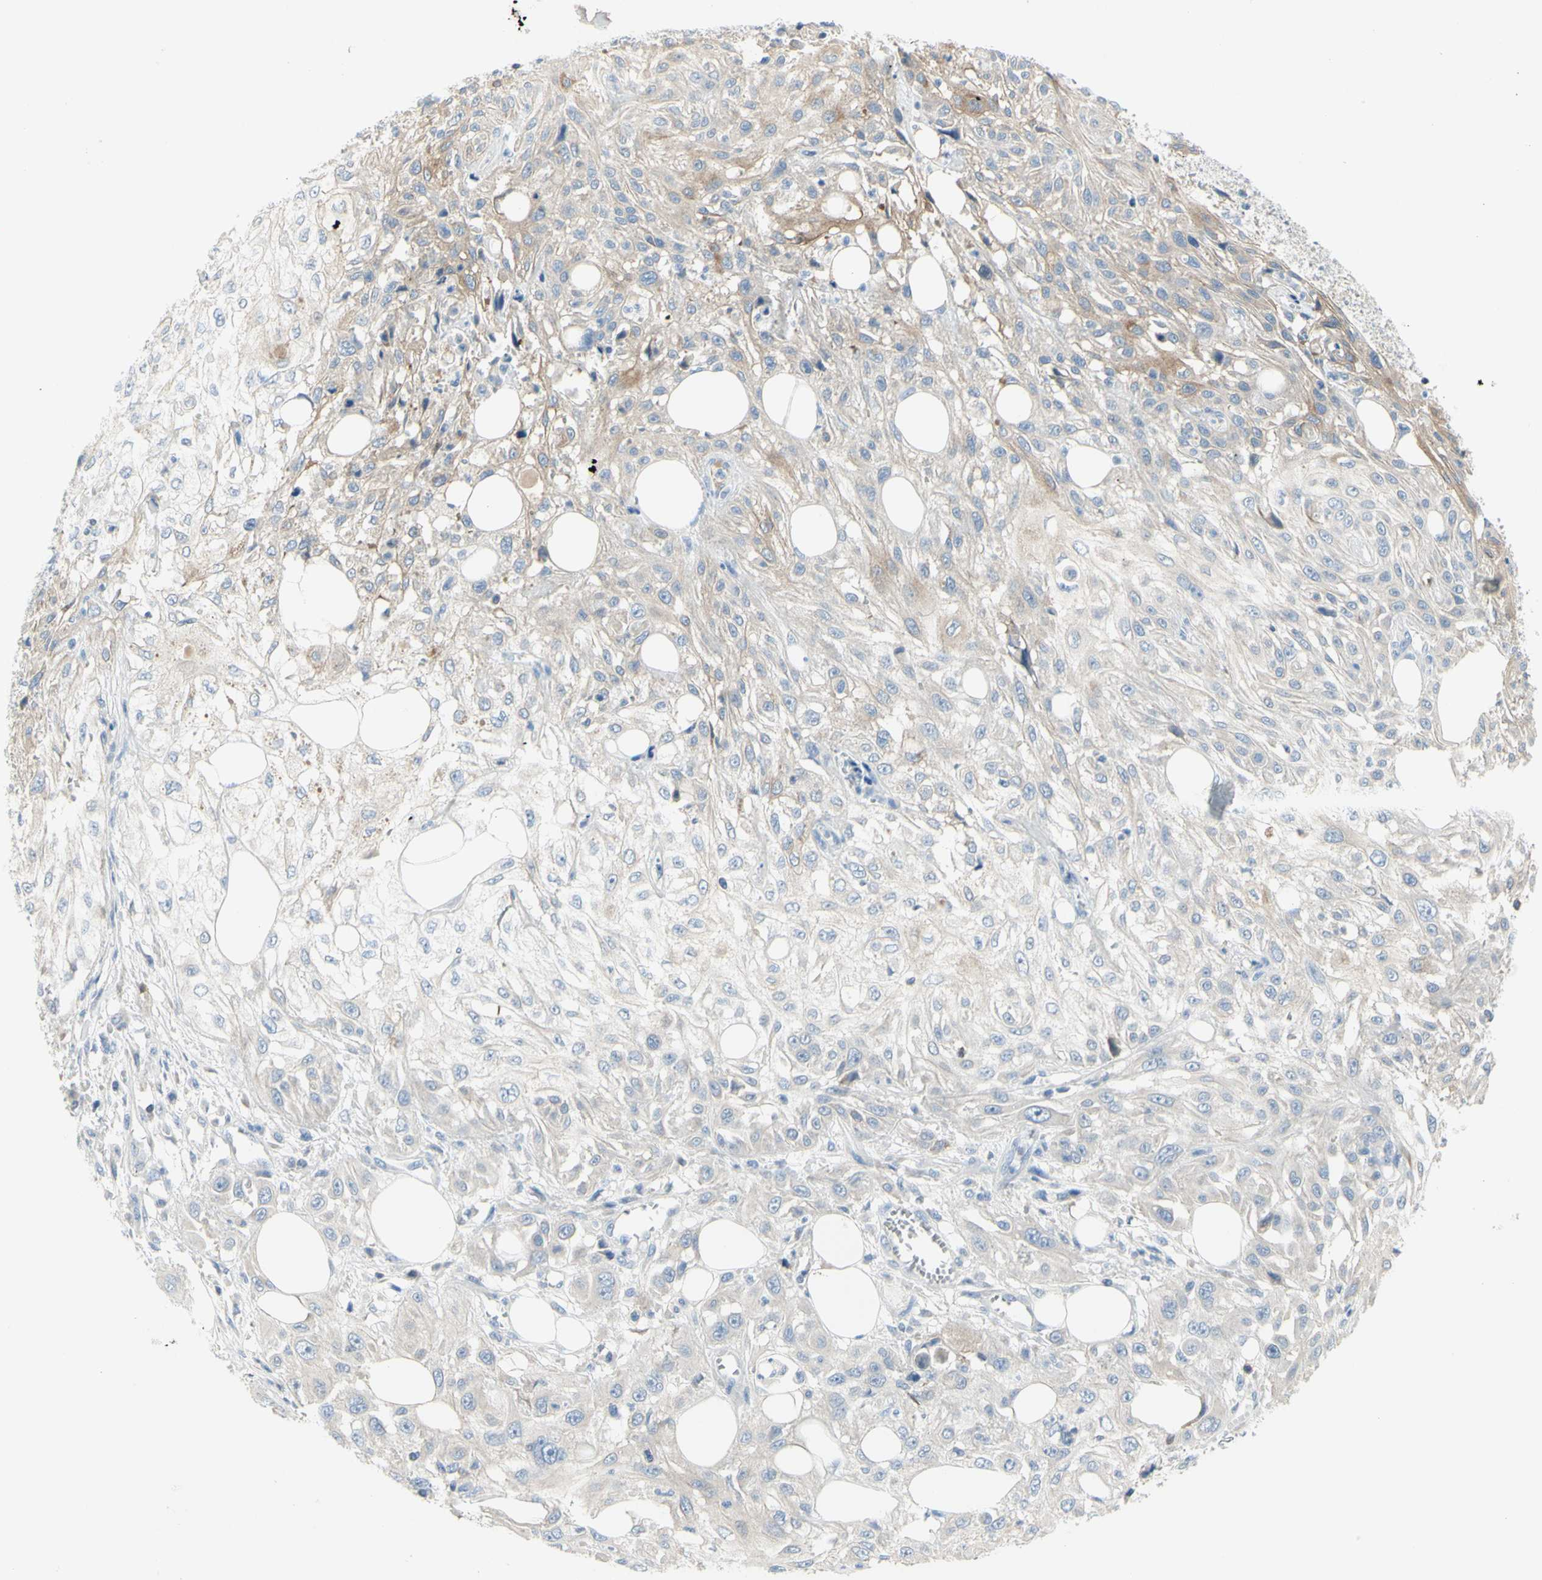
{"staining": {"intensity": "weak", "quantity": ">75%", "location": "cytoplasmic/membranous"}, "tissue": "skin cancer", "cell_type": "Tumor cells", "image_type": "cancer", "snomed": [{"axis": "morphology", "description": "Squamous cell carcinoma, NOS"}, {"axis": "topography", "description": "Skin"}], "caption": "Immunohistochemical staining of human skin cancer reveals weak cytoplasmic/membranous protein positivity in approximately >75% of tumor cells.", "gene": "MUC1", "patient": {"sex": "male", "age": 75}}